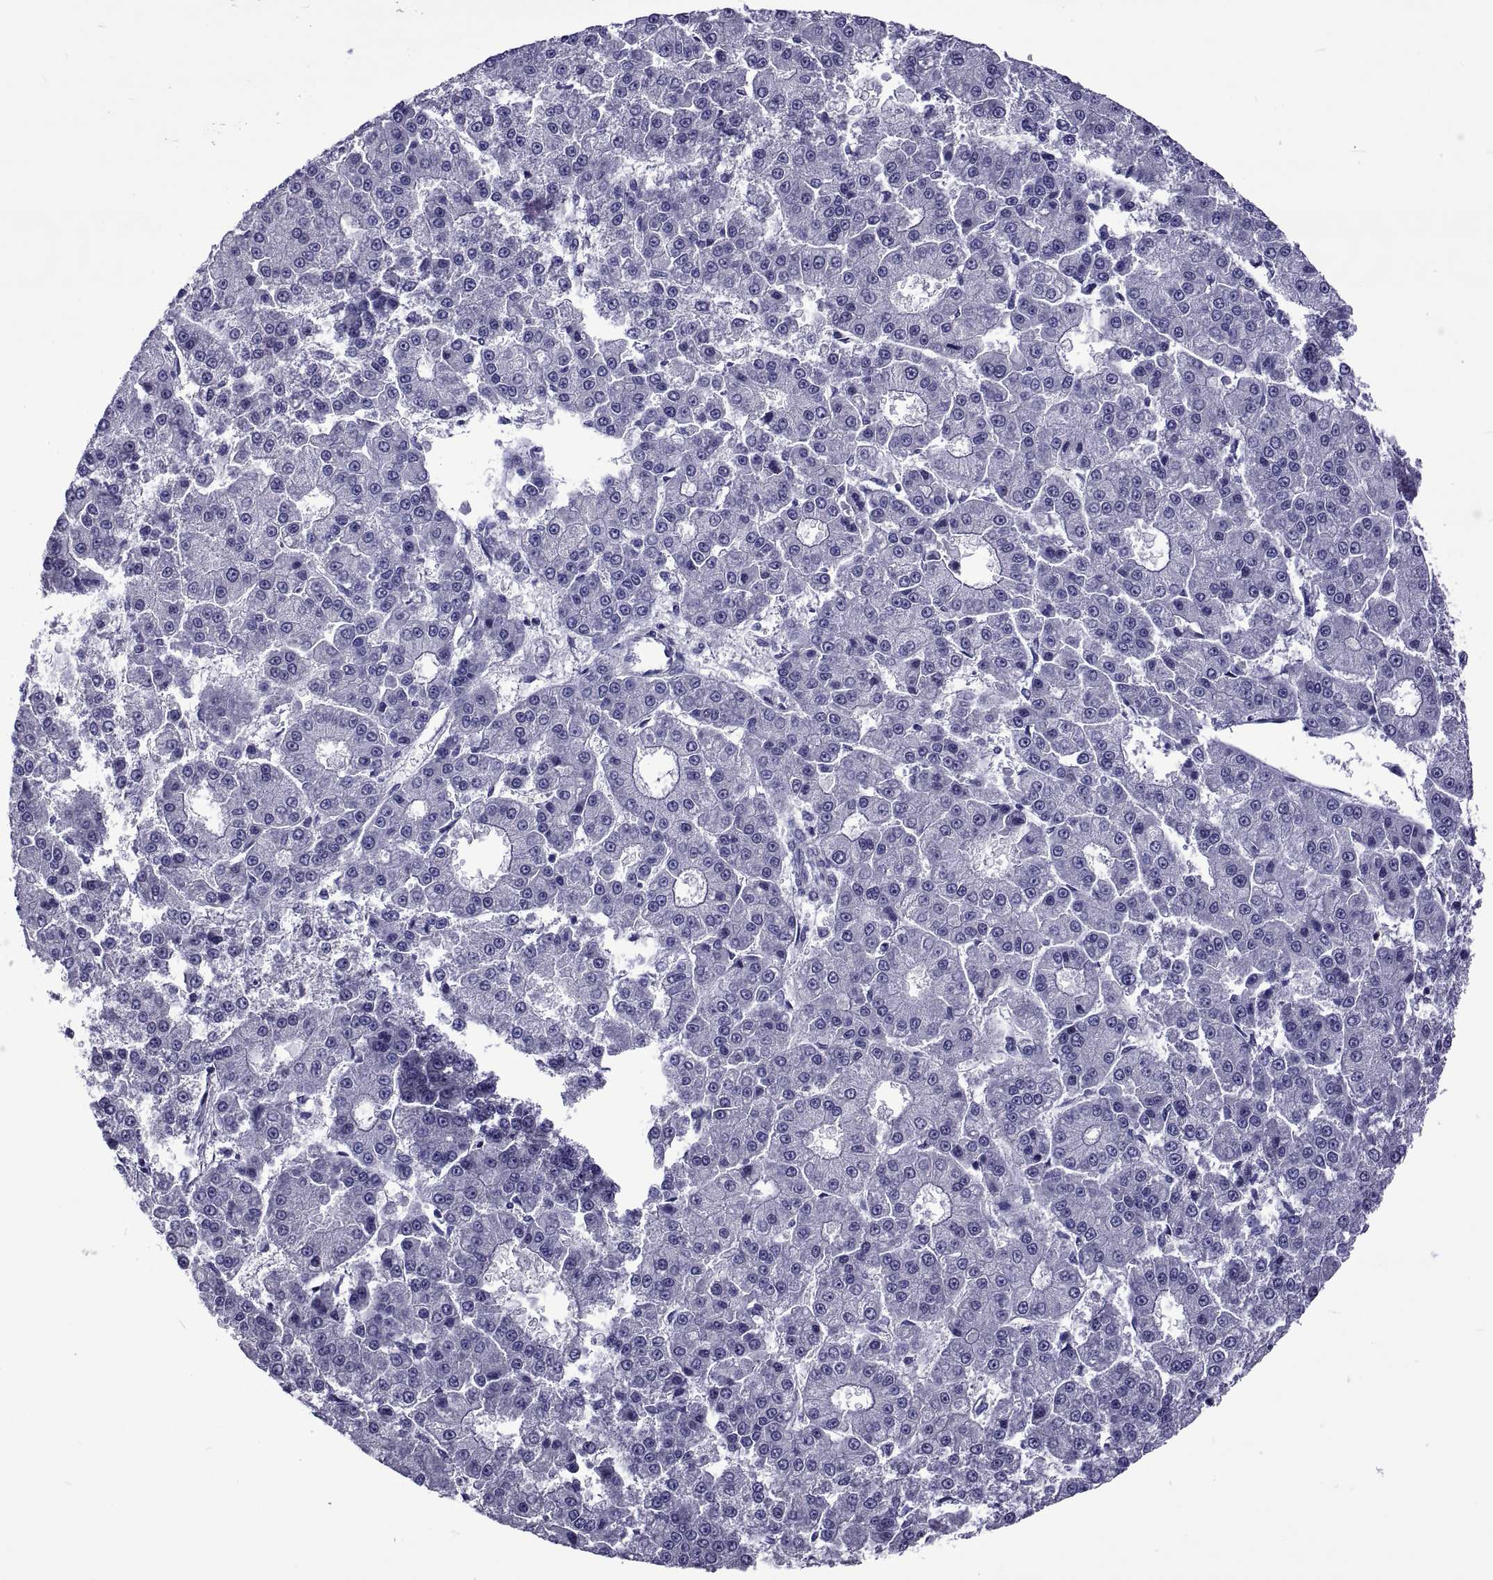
{"staining": {"intensity": "negative", "quantity": "none", "location": "none"}, "tissue": "liver cancer", "cell_type": "Tumor cells", "image_type": "cancer", "snomed": [{"axis": "morphology", "description": "Carcinoma, Hepatocellular, NOS"}, {"axis": "topography", "description": "Liver"}], "caption": "Immunohistochemical staining of hepatocellular carcinoma (liver) demonstrates no significant positivity in tumor cells.", "gene": "LCN9", "patient": {"sex": "male", "age": 70}}